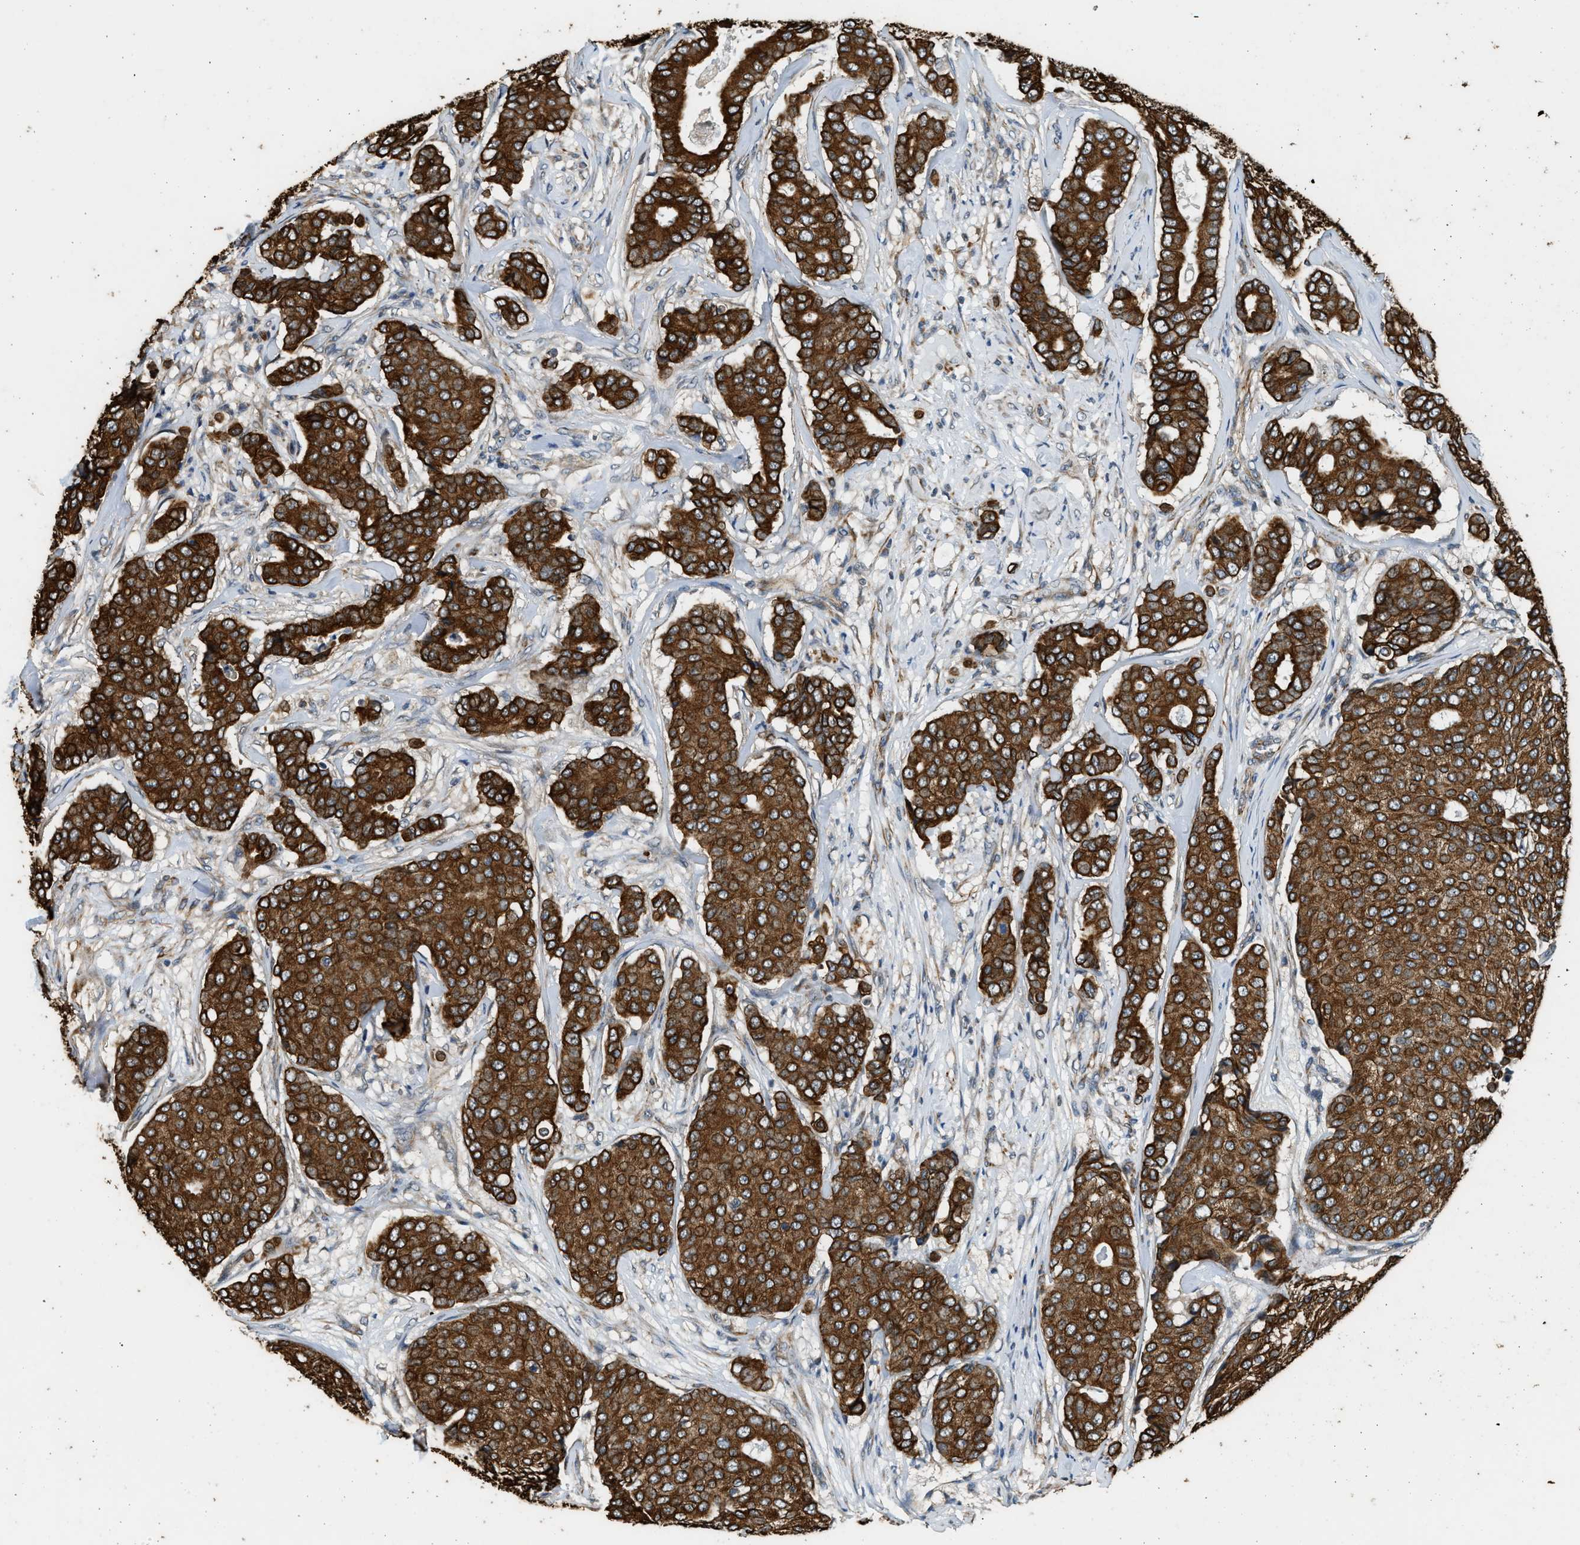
{"staining": {"intensity": "strong", "quantity": ">75%", "location": "cytoplasmic/membranous"}, "tissue": "breast cancer", "cell_type": "Tumor cells", "image_type": "cancer", "snomed": [{"axis": "morphology", "description": "Duct carcinoma"}, {"axis": "topography", "description": "Breast"}], "caption": "Tumor cells reveal high levels of strong cytoplasmic/membranous positivity in about >75% of cells in breast cancer.", "gene": "PCLO", "patient": {"sex": "female", "age": 75}}